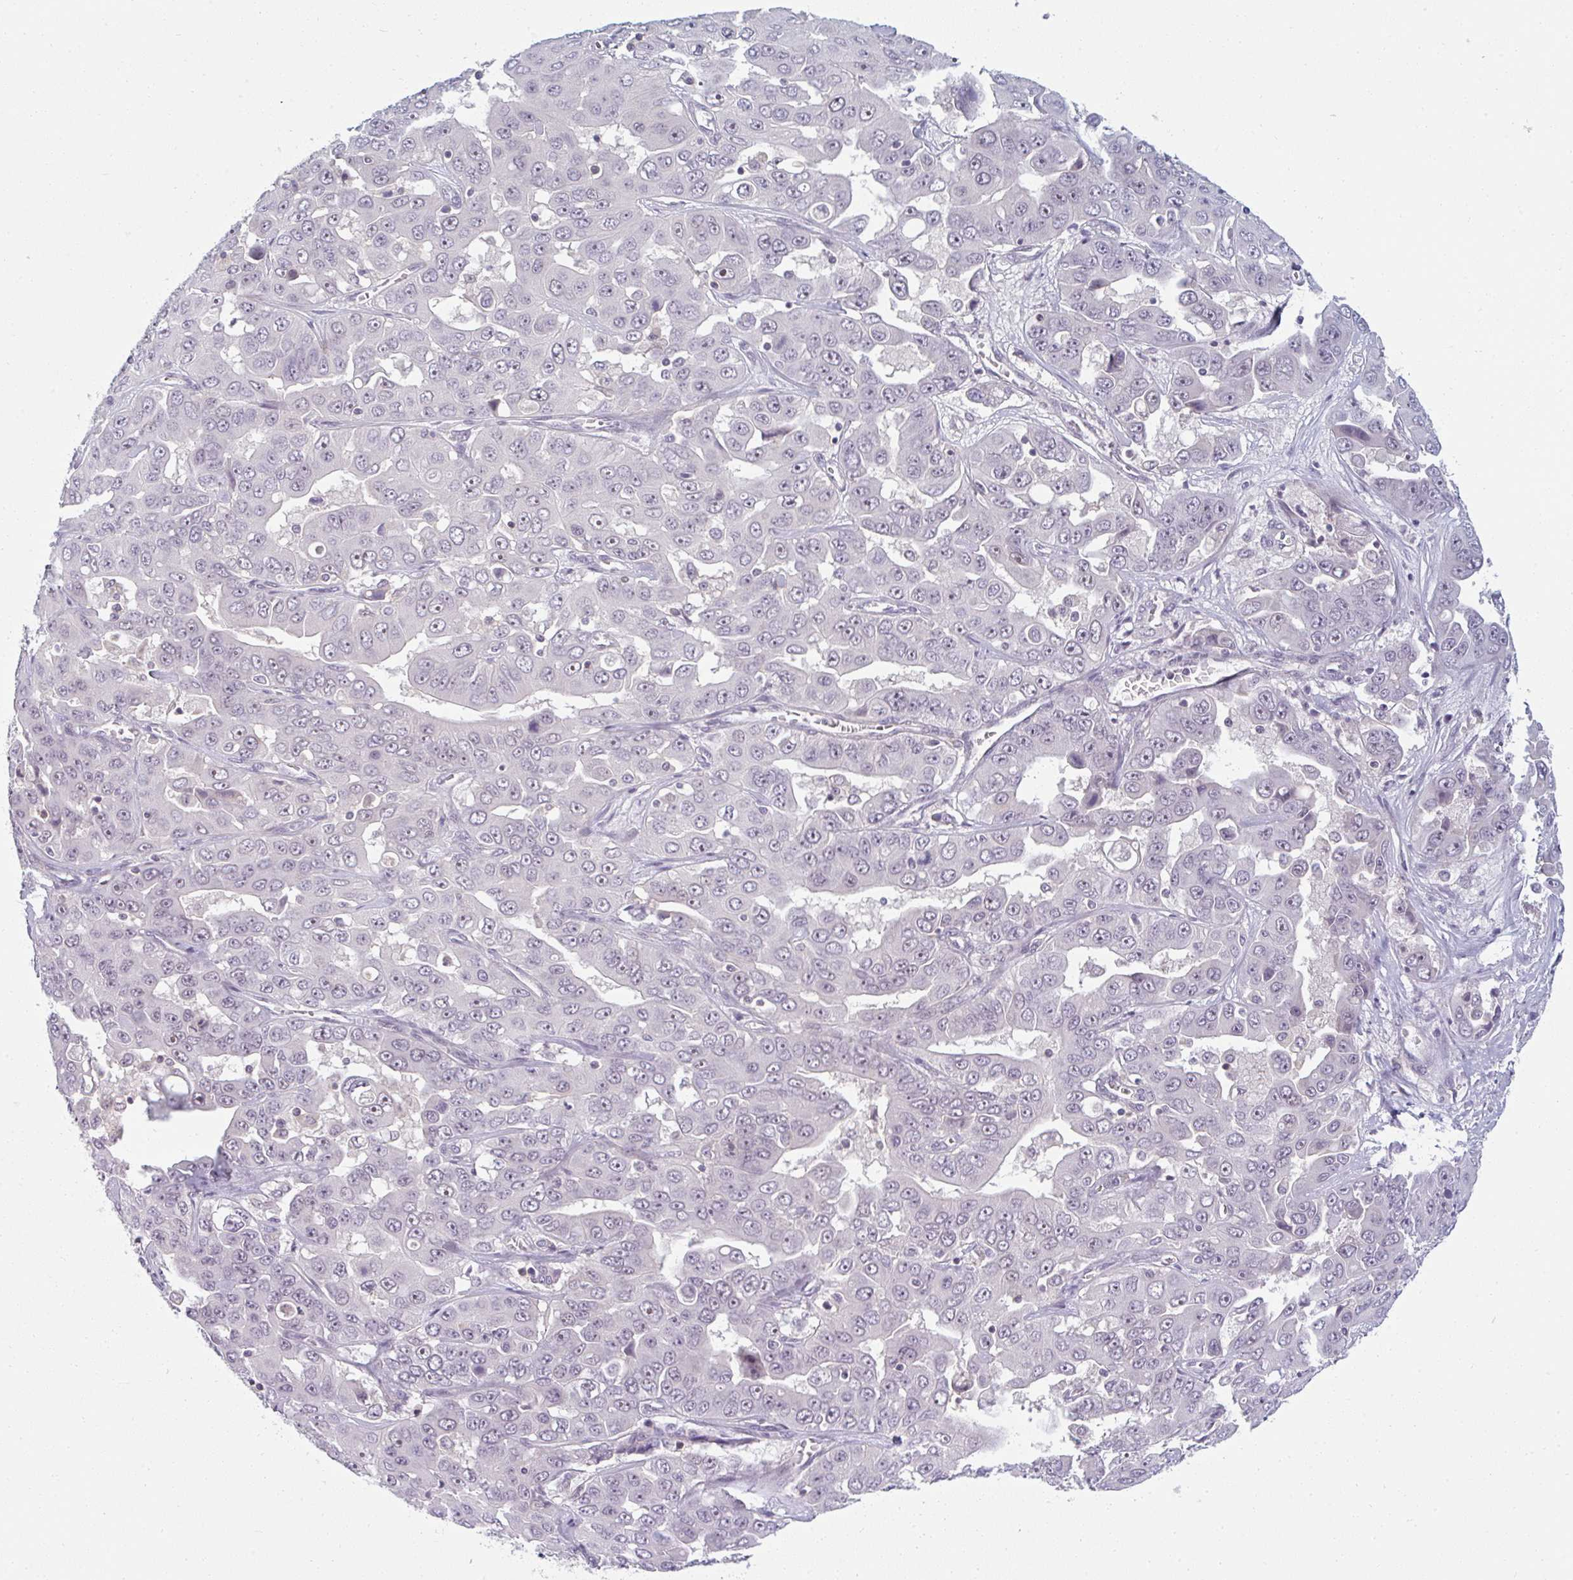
{"staining": {"intensity": "negative", "quantity": "none", "location": "none"}, "tissue": "liver cancer", "cell_type": "Tumor cells", "image_type": "cancer", "snomed": [{"axis": "morphology", "description": "Cholangiocarcinoma"}, {"axis": "topography", "description": "Liver"}], "caption": "This is an IHC micrograph of human cholangiocarcinoma (liver). There is no positivity in tumor cells.", "gene": "PPFIA4", "patient": {"sex": "female", "age": 52}}